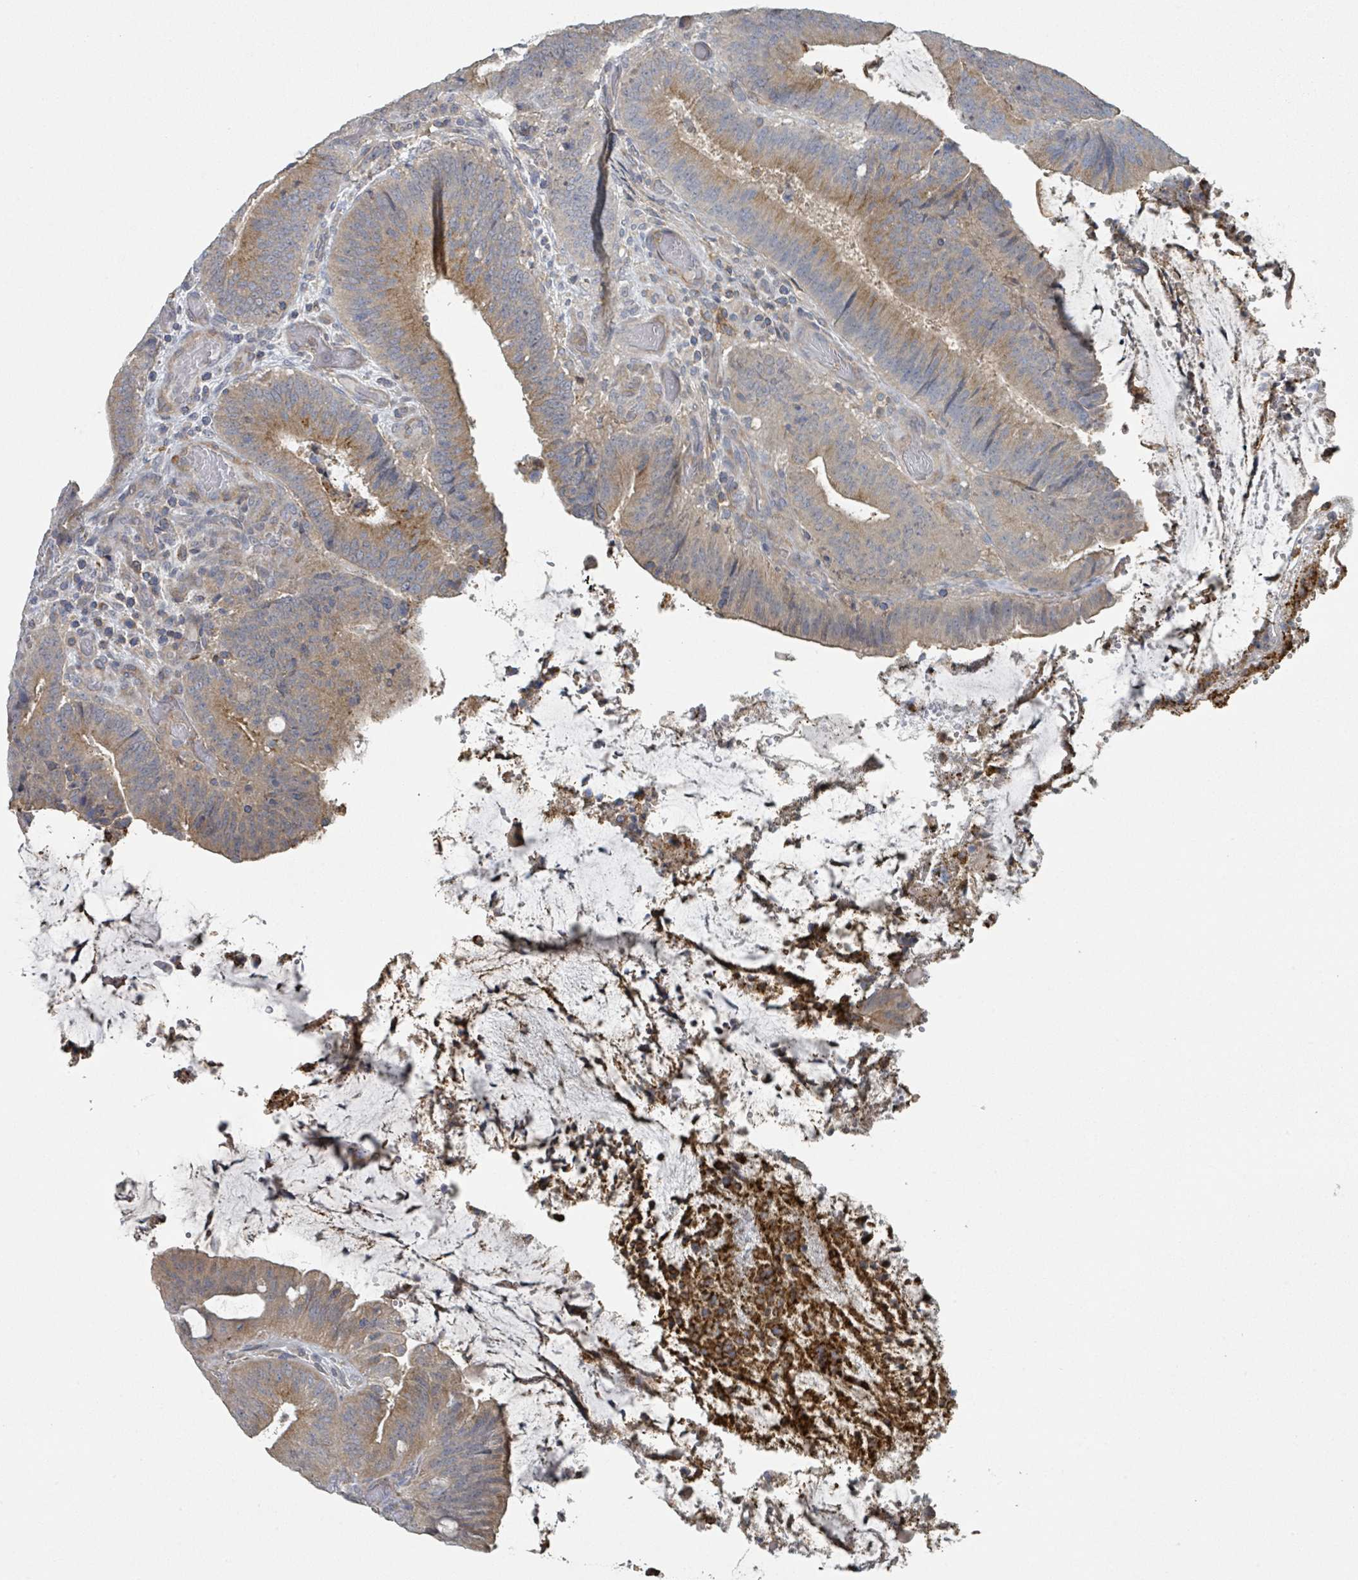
{"staining": {"intensity": "moderate", "quantity": "25%-75%", "location": "cytoplasmic/membranous"}, "tissue": "colorectal cancer", "cell_type": "Tumor cells", "image_type": "cancer", "snomed": [{"axis": "morphology", "description": "Adenocarcinoma, NOS"}, {"axis": "topography", "description": "Colon"}], "caption": "IHC micrograph of human colorectal cancer (adenocarcinoma) stained for a protein (brown), which exhibits medium levels of moderate cytoplasmic/membranous positivity in about 25%-75% of tumor cells.", "gene": "LRRC42", "patient": {"sex": "female", "age": 43}}